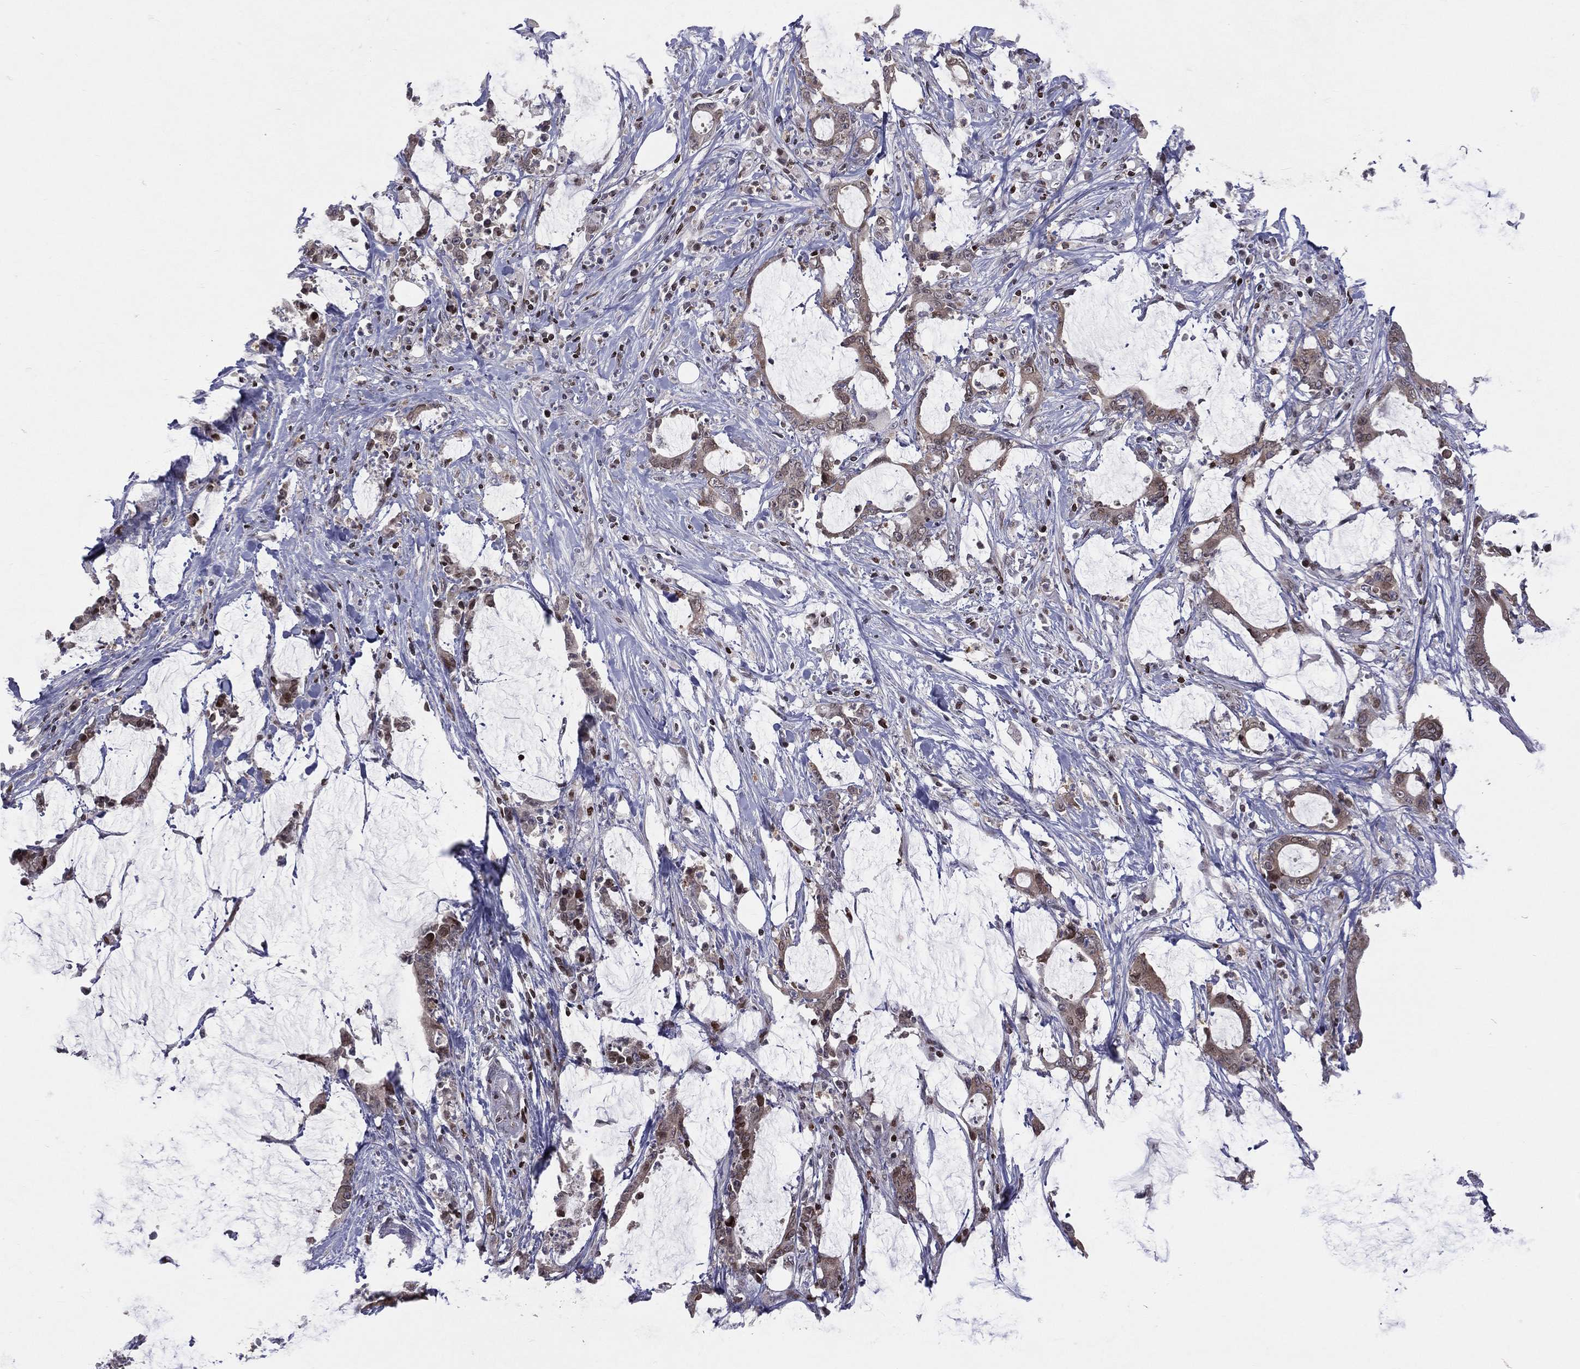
{"staining": {"intensity": "moderate", "quantity": "25%-75%", "location": "cytoplasmic/membranous,nuclear"}, "tissue": "stomach cancer", "cell_type": "Tumor cells", "image_type": "cancer", "snomed": [{"axis": "morphology", "description": "Adenocarcinoma, NOS"}, {"axis": "topography", "description": "Stomach, upper"}], "caption": "Tumor cells show moderate cytoplasmic/membranous and nuclear staining in about 25%-75% of cells in adenocarcinoma (stomach).", "gene": "DBF4B", "patient": {"sex": "male", "age": 68}}